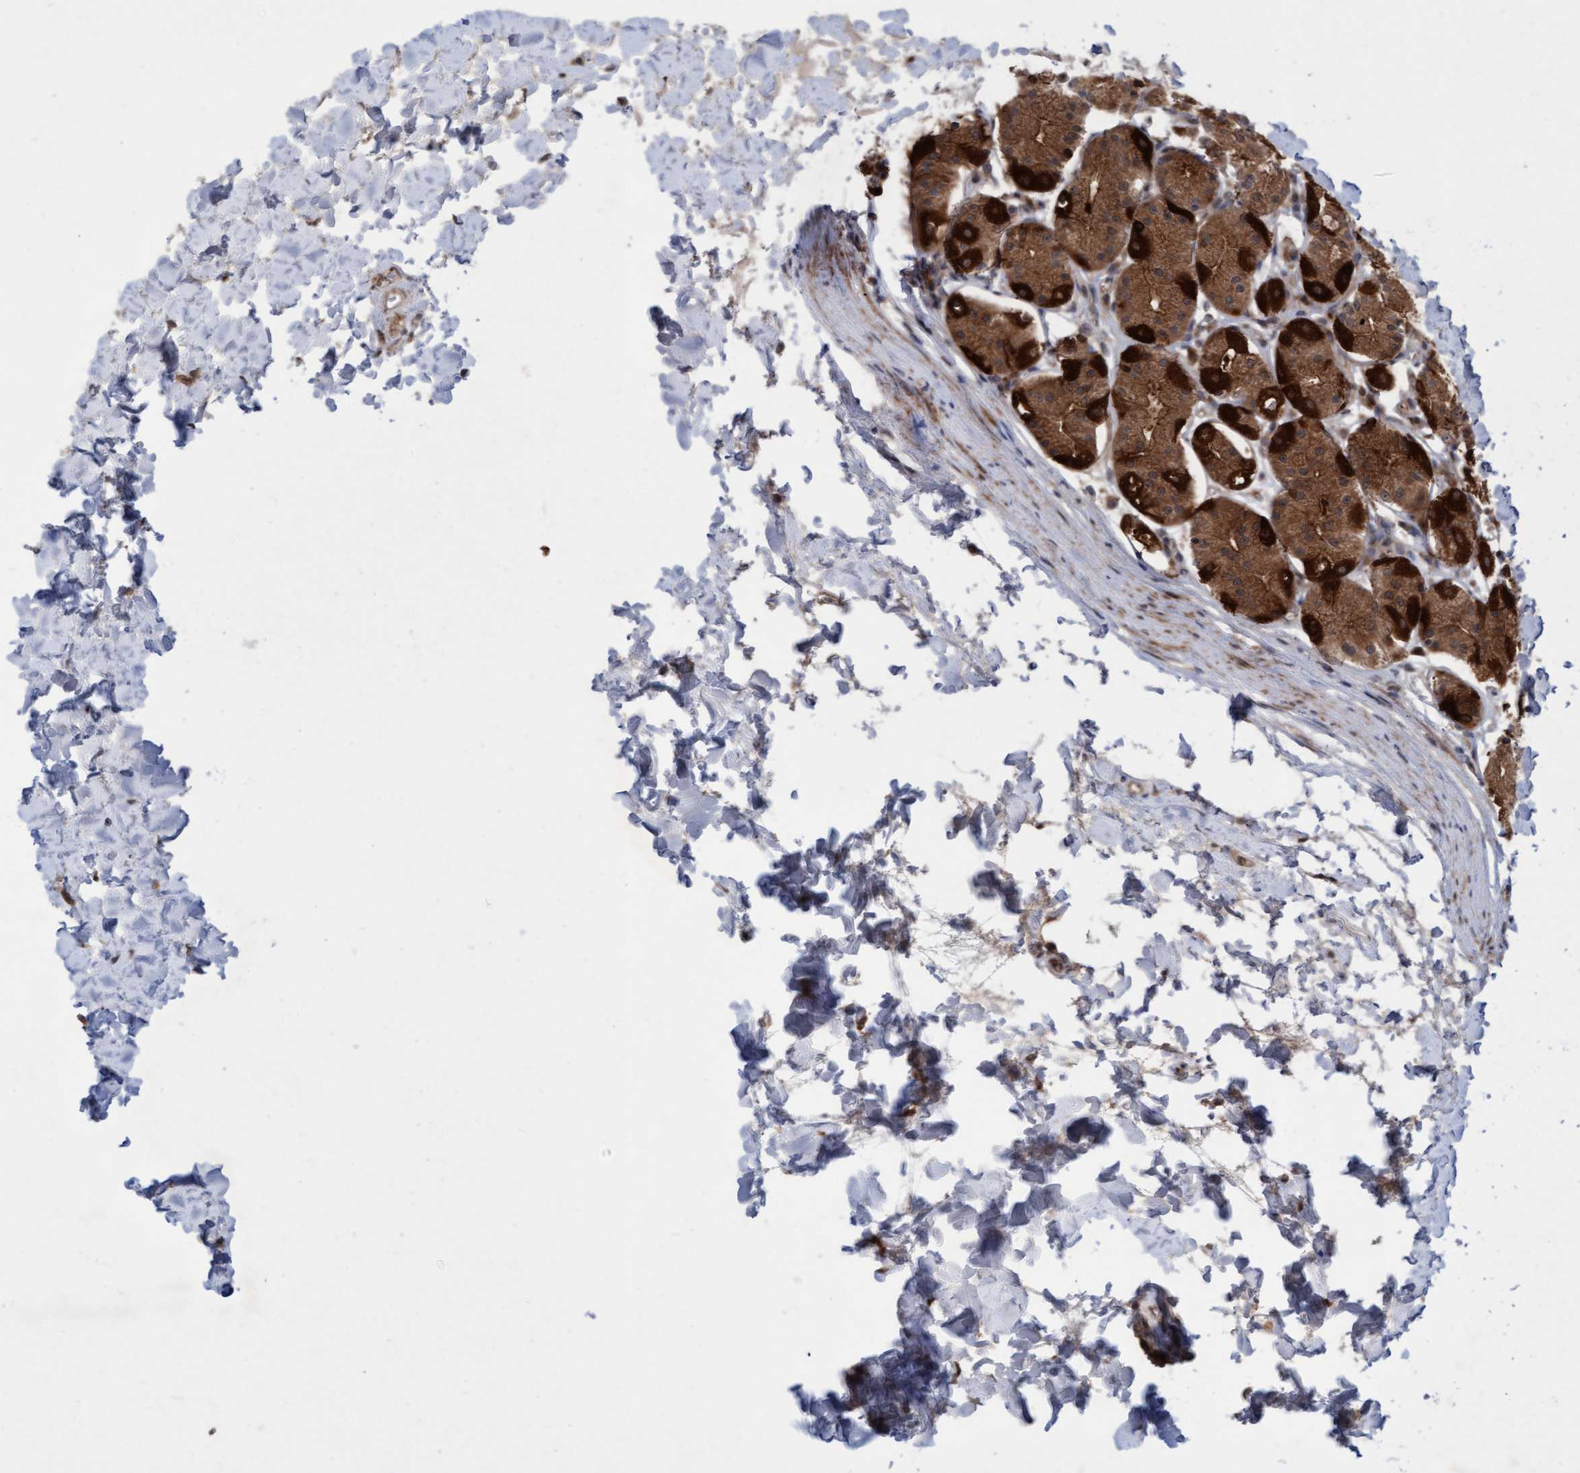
{"staining": {"intensity": "strong", "quantity": ">75%", "location": "cytoplasmic/membranous"}, "tissue": "stomach", "cell_type": "Glandular cells", "image_type": "normal", "snomed": [{"axis": "morphology", "description": "Normal tissue, NOS"}, {"axis": "topography", "description": "Stomach"}, {"axis": "topography", "description": "Stomach, lower"}], "caption": "A brown stain shows strong cytoplasmic/membranous staining of a protein in glandular cells of normal human stomach.", "gene": "RAP1GAP2", "patient": {"sex": "female", "age": 56}}